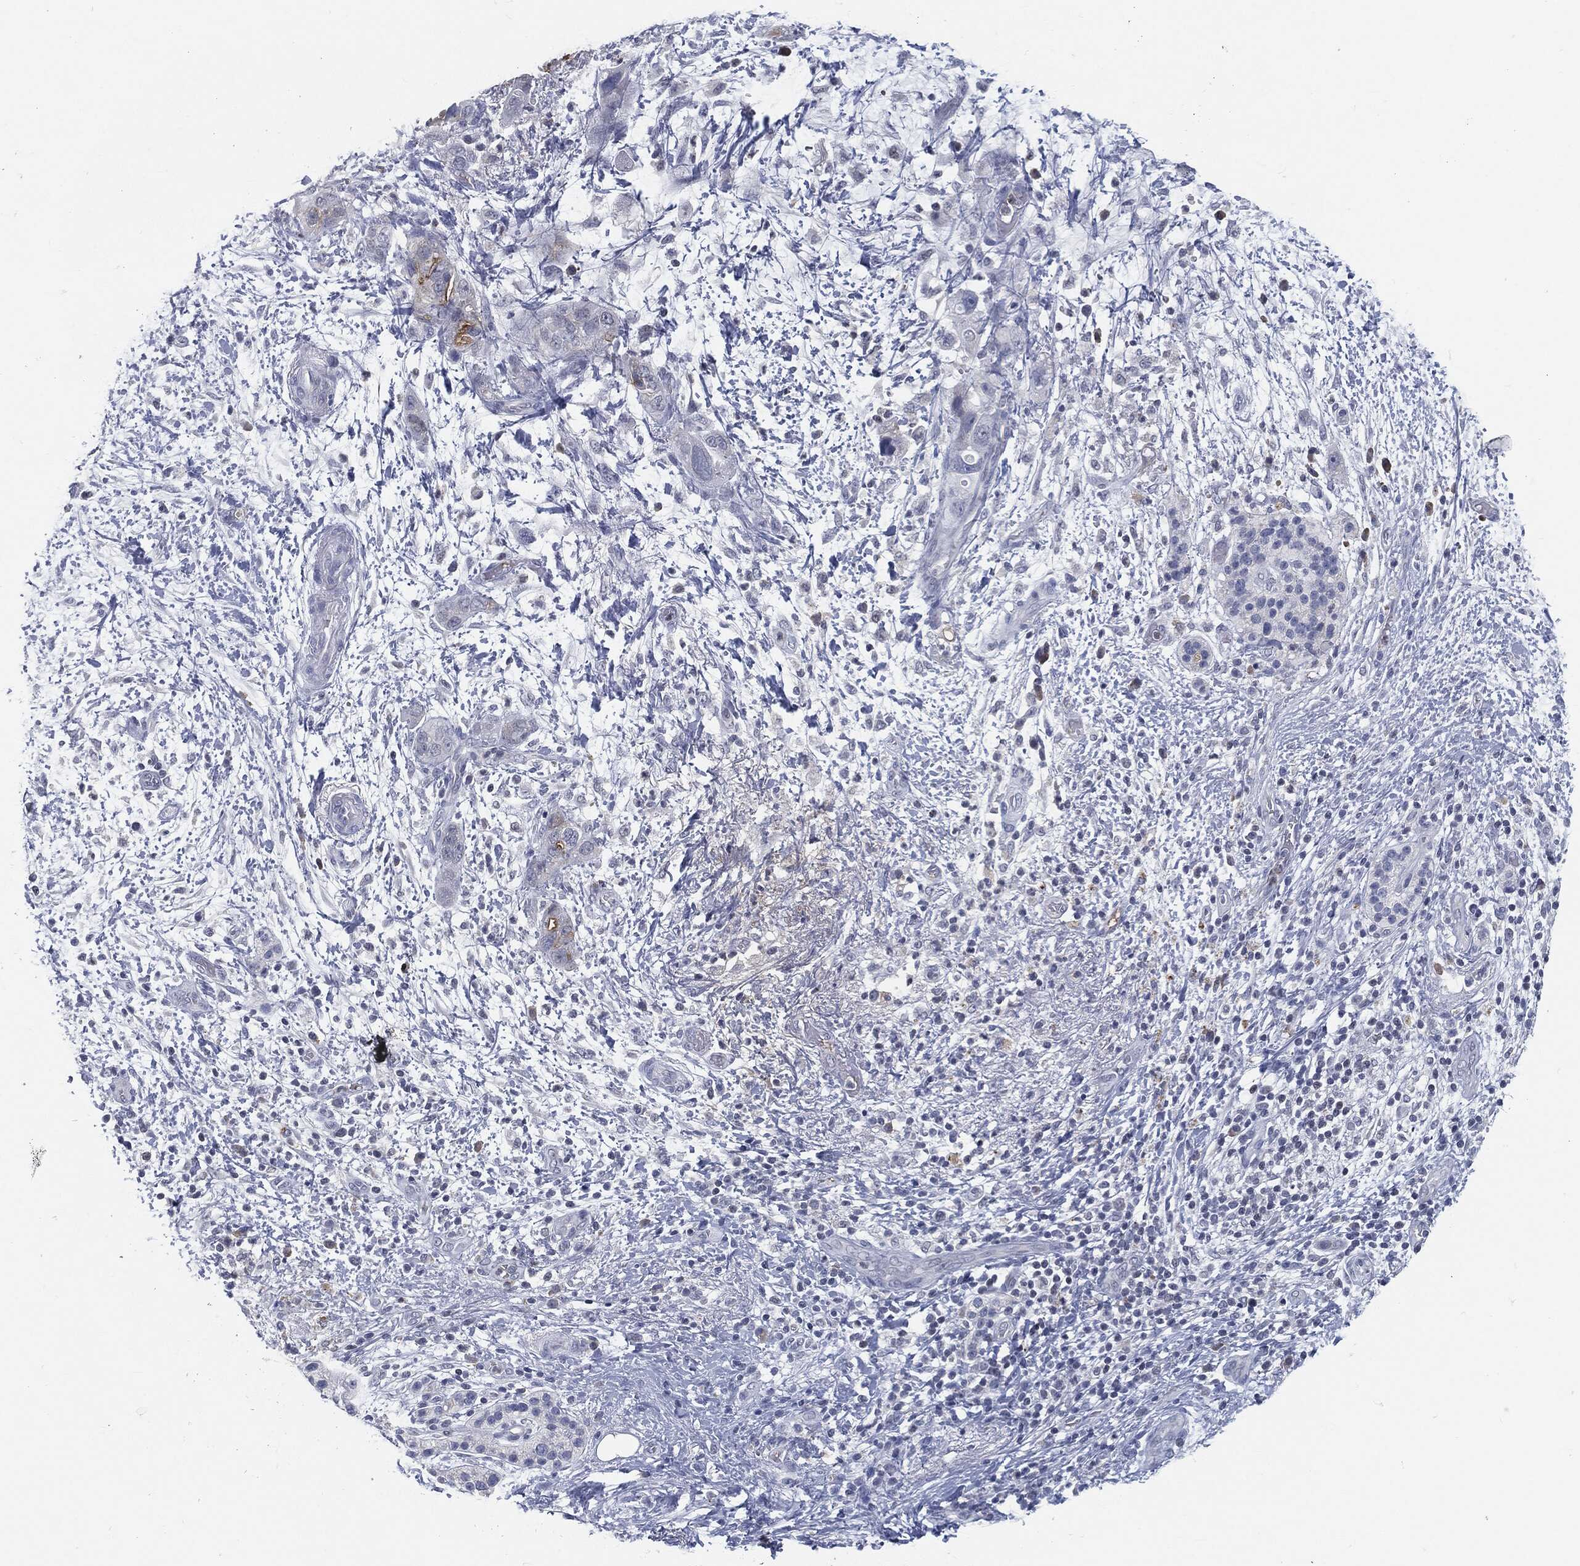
{"staining": {"intensity": "negative", "quantity": "none", "location": "none"}, "tissue": "pancreatic cancer", "cell_type": "Tumor cells", "image_type": "cancer", "snomed": [{"axis": "morphology", "description": "Adenocarcinoma, NOS"}, {"axis": "topography", "description": "Pancreas"}], "caption": "This is a photomicrograph of IHC staining of pancreatic cancer, which shows no expression in tumor cells.", "gene": "PROM1", "patient": {"sex": "female", "age": 72}}